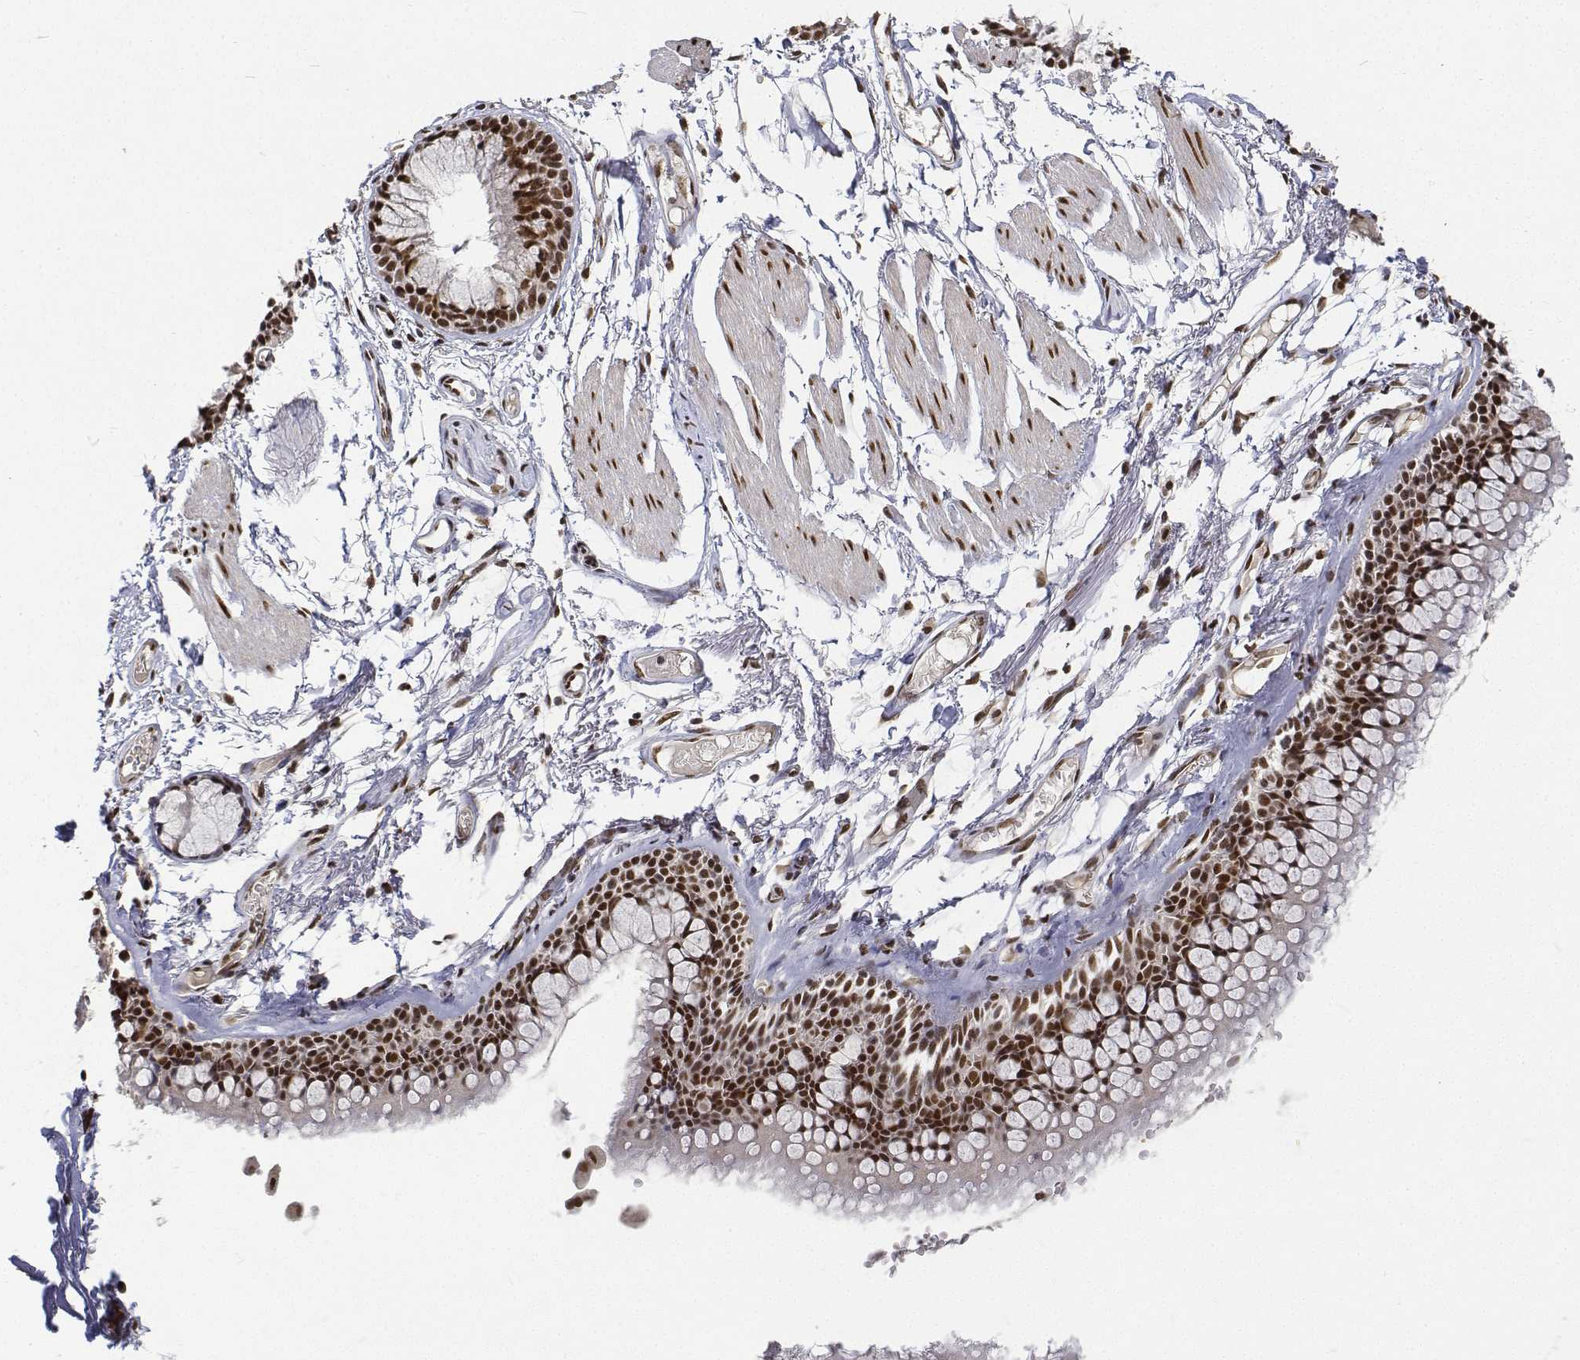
{"staining": {"intensity": "strong", "quantity": ">75%", "location": "nuclear"}, "tissue": "soft tissue", "cell_type": "Chondrocytes", "image_type": "normal", "snomed": [{"axis": "morphology", "description": "Normal tissue, NOS"}, {"axis": "topography", "description": "Cartilage tissue"}, {"axis": "topography", "description": "Bronchus"}], "caption": "IHC of normal soft tissue exhibits high levels of strong nuclear staining in about >75% of chondrocytes.", "gene": "ATRX", "patient": {"sex": "female", "age": 79}}